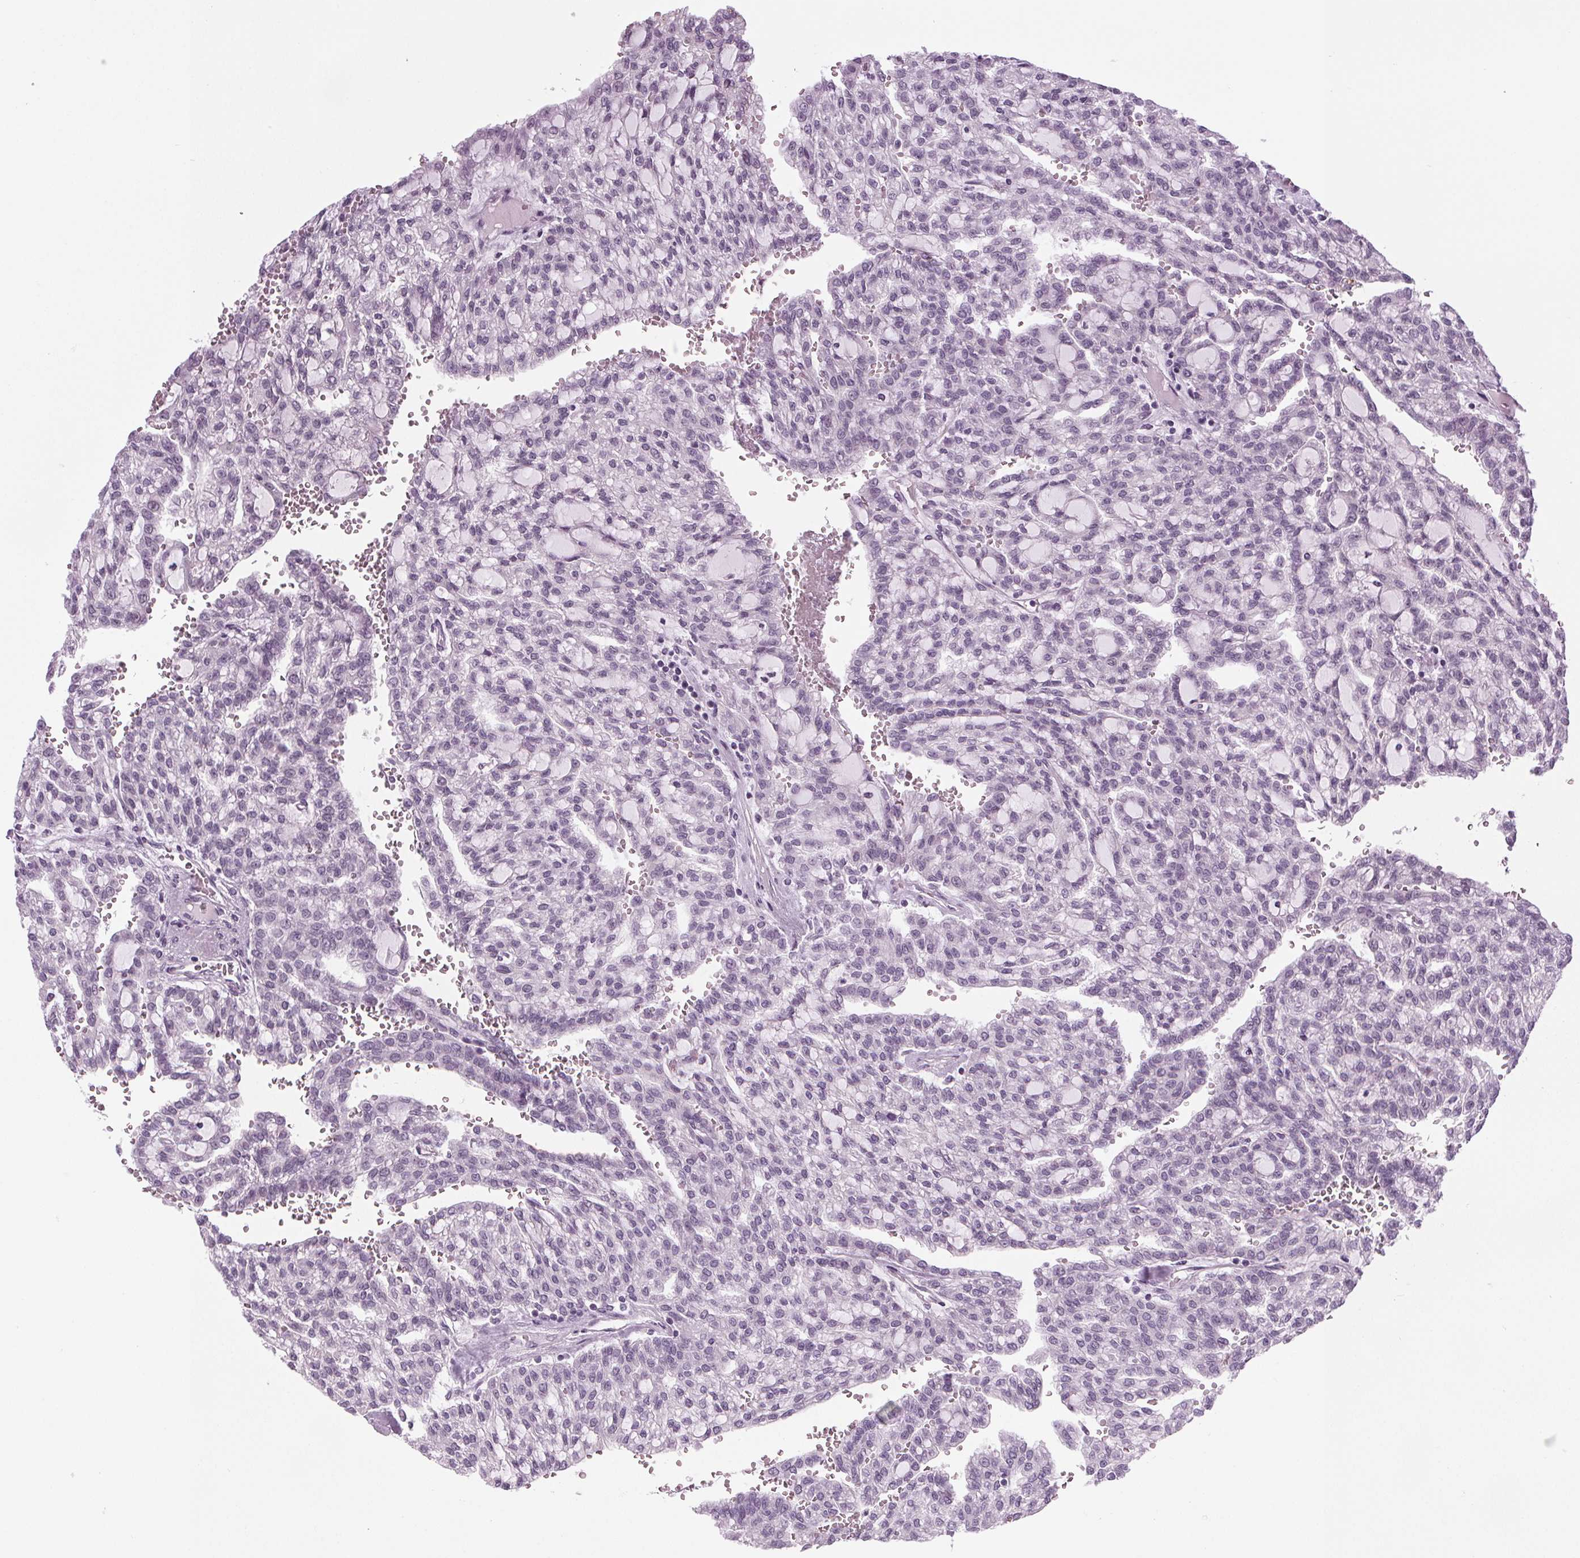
{"staining": {"intensity": "negative", "quantity": "none", "location": "none"}, "tissue": "renal cancer", "cell_type": "Tumor cells", "image_type": "cancer", "snomed": [{"axis": "morphology", "description": "Adenocarcinoma, NOS"}, {"axis": "topography", "description": "Kidney"}], "caption": "Immunohistochemistry (IHC) of human adenocarcinoma (renal) shows no staining in tumor cells.", "gene": "IGF2BP1", "patient": {"sex": "male", "age": 63}}